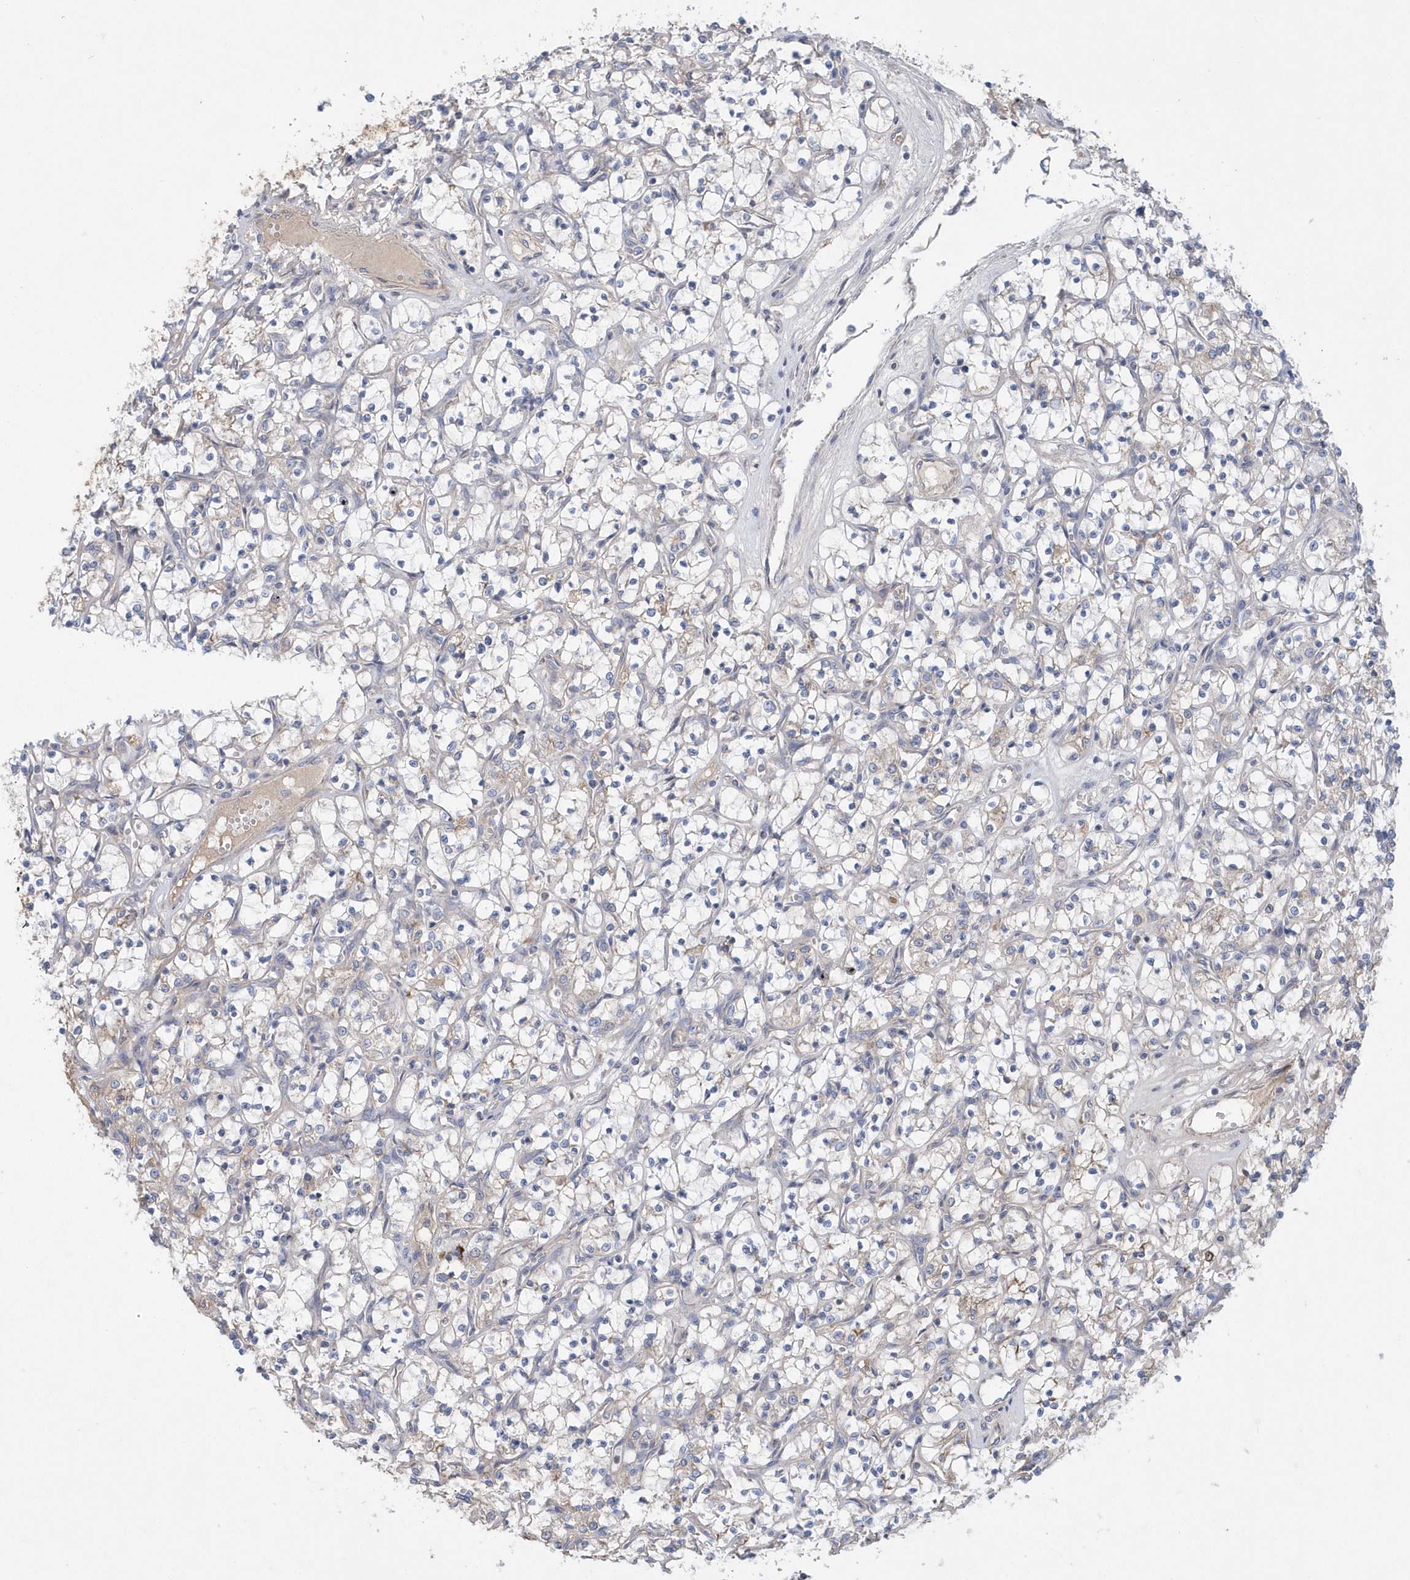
{"staining": {"intensity": "negative", "quantity": "none", "location": "none"}, "tissue": "renal cancer", "cell_type": "Tumor cells", "image_type": "cancer", "snomed": [{"axis": "morphology", "description": "Adenocarcinoma, NOS"}, {"axis": "topography", "description": "Kidney"}], "caption": "This is an immunohistochemistry histopathology image of human renal cancer (adenocarcinoma). There is no expression in tumor cells.", "gene": "SPATA18", "patient": {"sex": "female", "age": 69}}